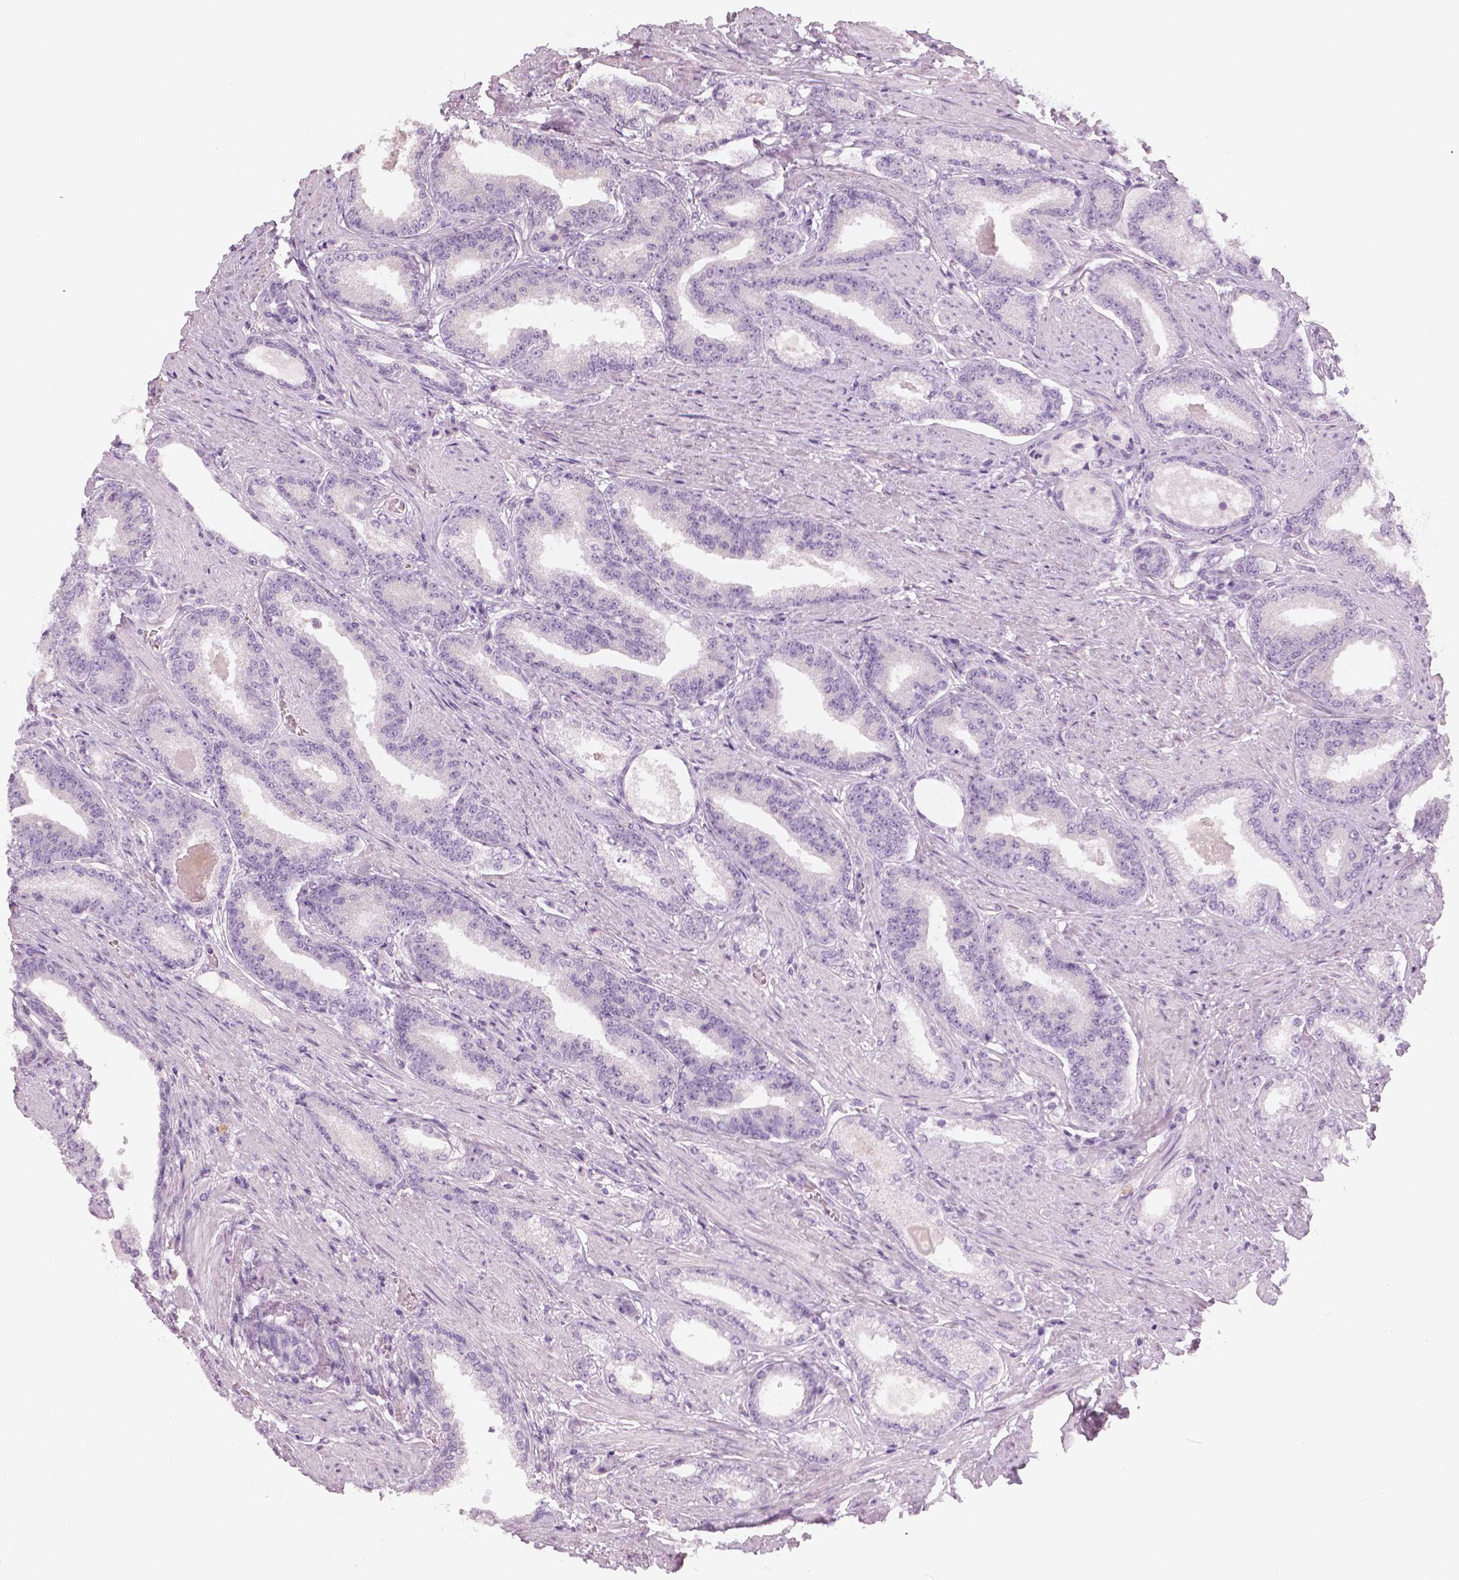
{"staining": {"intensity": "negative", "quantity": "none", "location": "none"}, "tissue": "prostate cancer", "cell_type": "Tumor cells", "image_type": "cancer", "snomed": [{"axis": "morphology", "description": "Adenocarcinoma, High grade"}, {"axis": "topography", "description": "Prostate and seminal vesicle, NOS"}], "caption": "This histopathology image is of prostate cancer (adenocarcinoma (high-grade)) stained with immunohistochemistry (IHC) to label a protein in brown with the nuclei are counter-stained blue. There is no positivity in tumor cells.", "gene": "SLC24A1", "patient": {"sex": "male", "age": 61}}